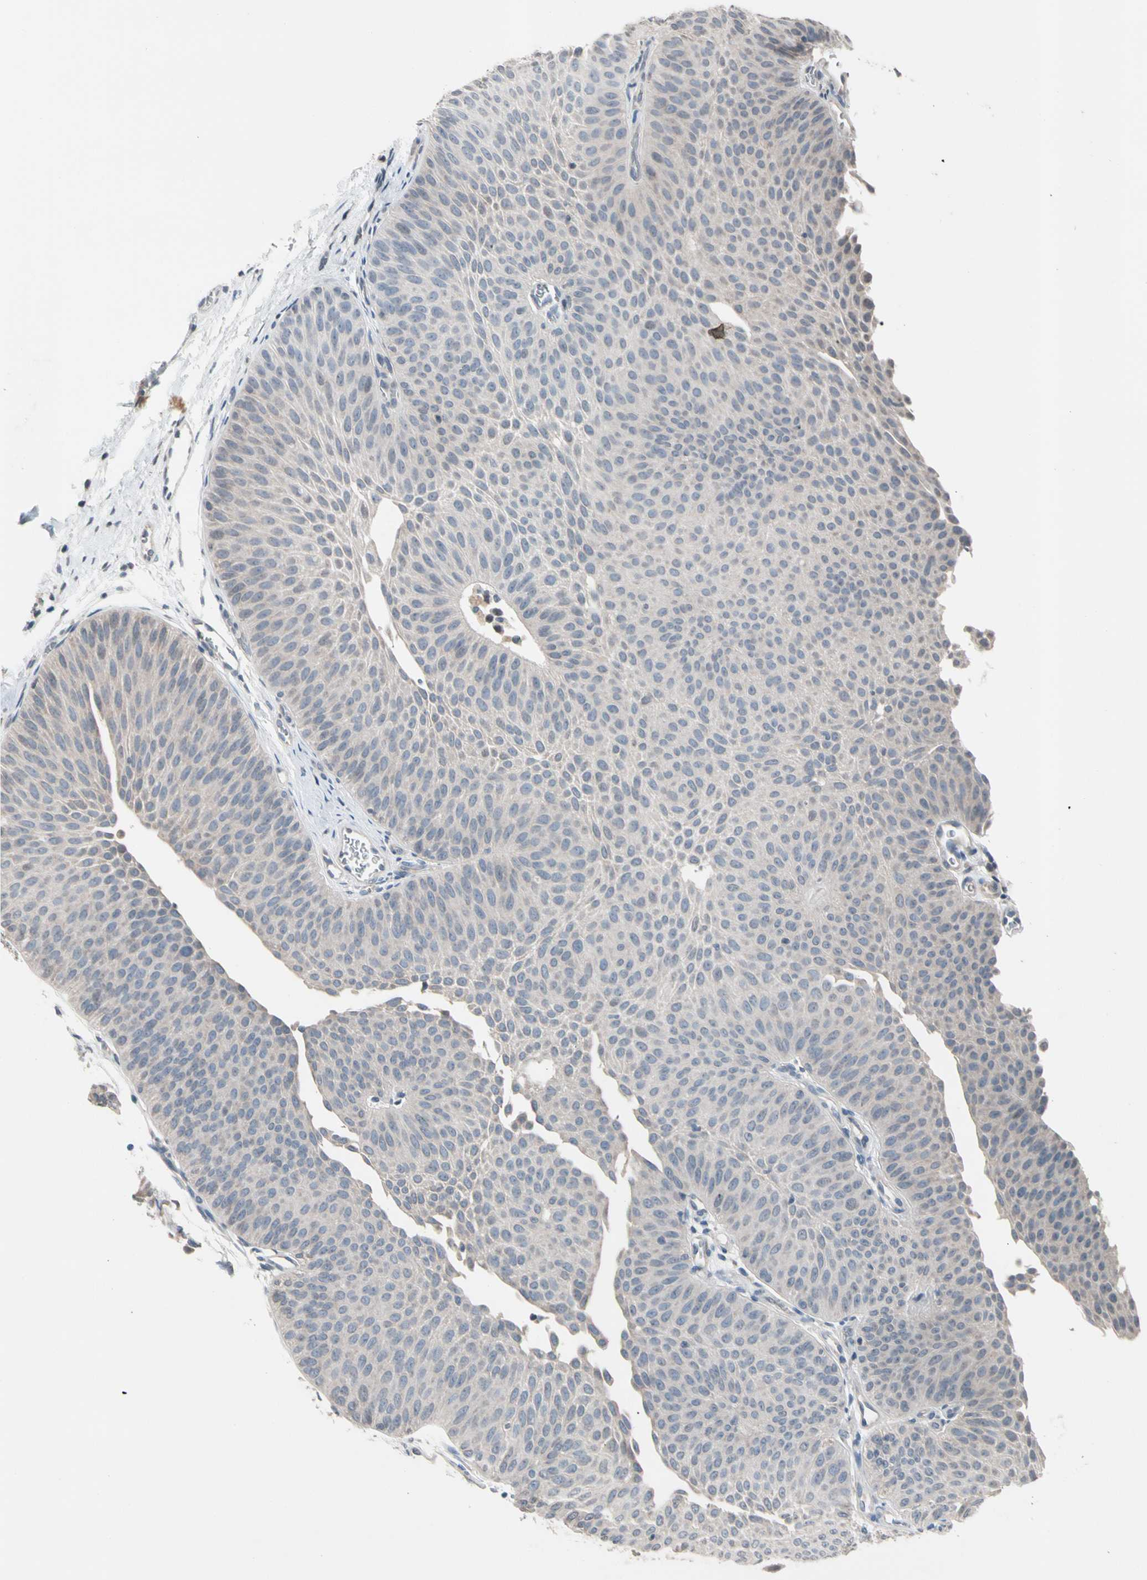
{"staining": {"intensity": "weak", "quantity": "<25%", "location": "cytoplasmic/membranous"}, "tissue": "urothelial cancer", "cell_type": "Tumor cells", "image_type": "cancer", "snomed": [{"axis": "morphology", "description": "Urothelial carcinoma, Low grade"}, {"axis": "topography", "description": "Urinary bladder"}], "caption": "Urothelial cancer stained for a protein using immunohistochemistry shows no staining tumor cells.", "gene": "SV2A", "patient": {"sex": "female", "age": 60}}